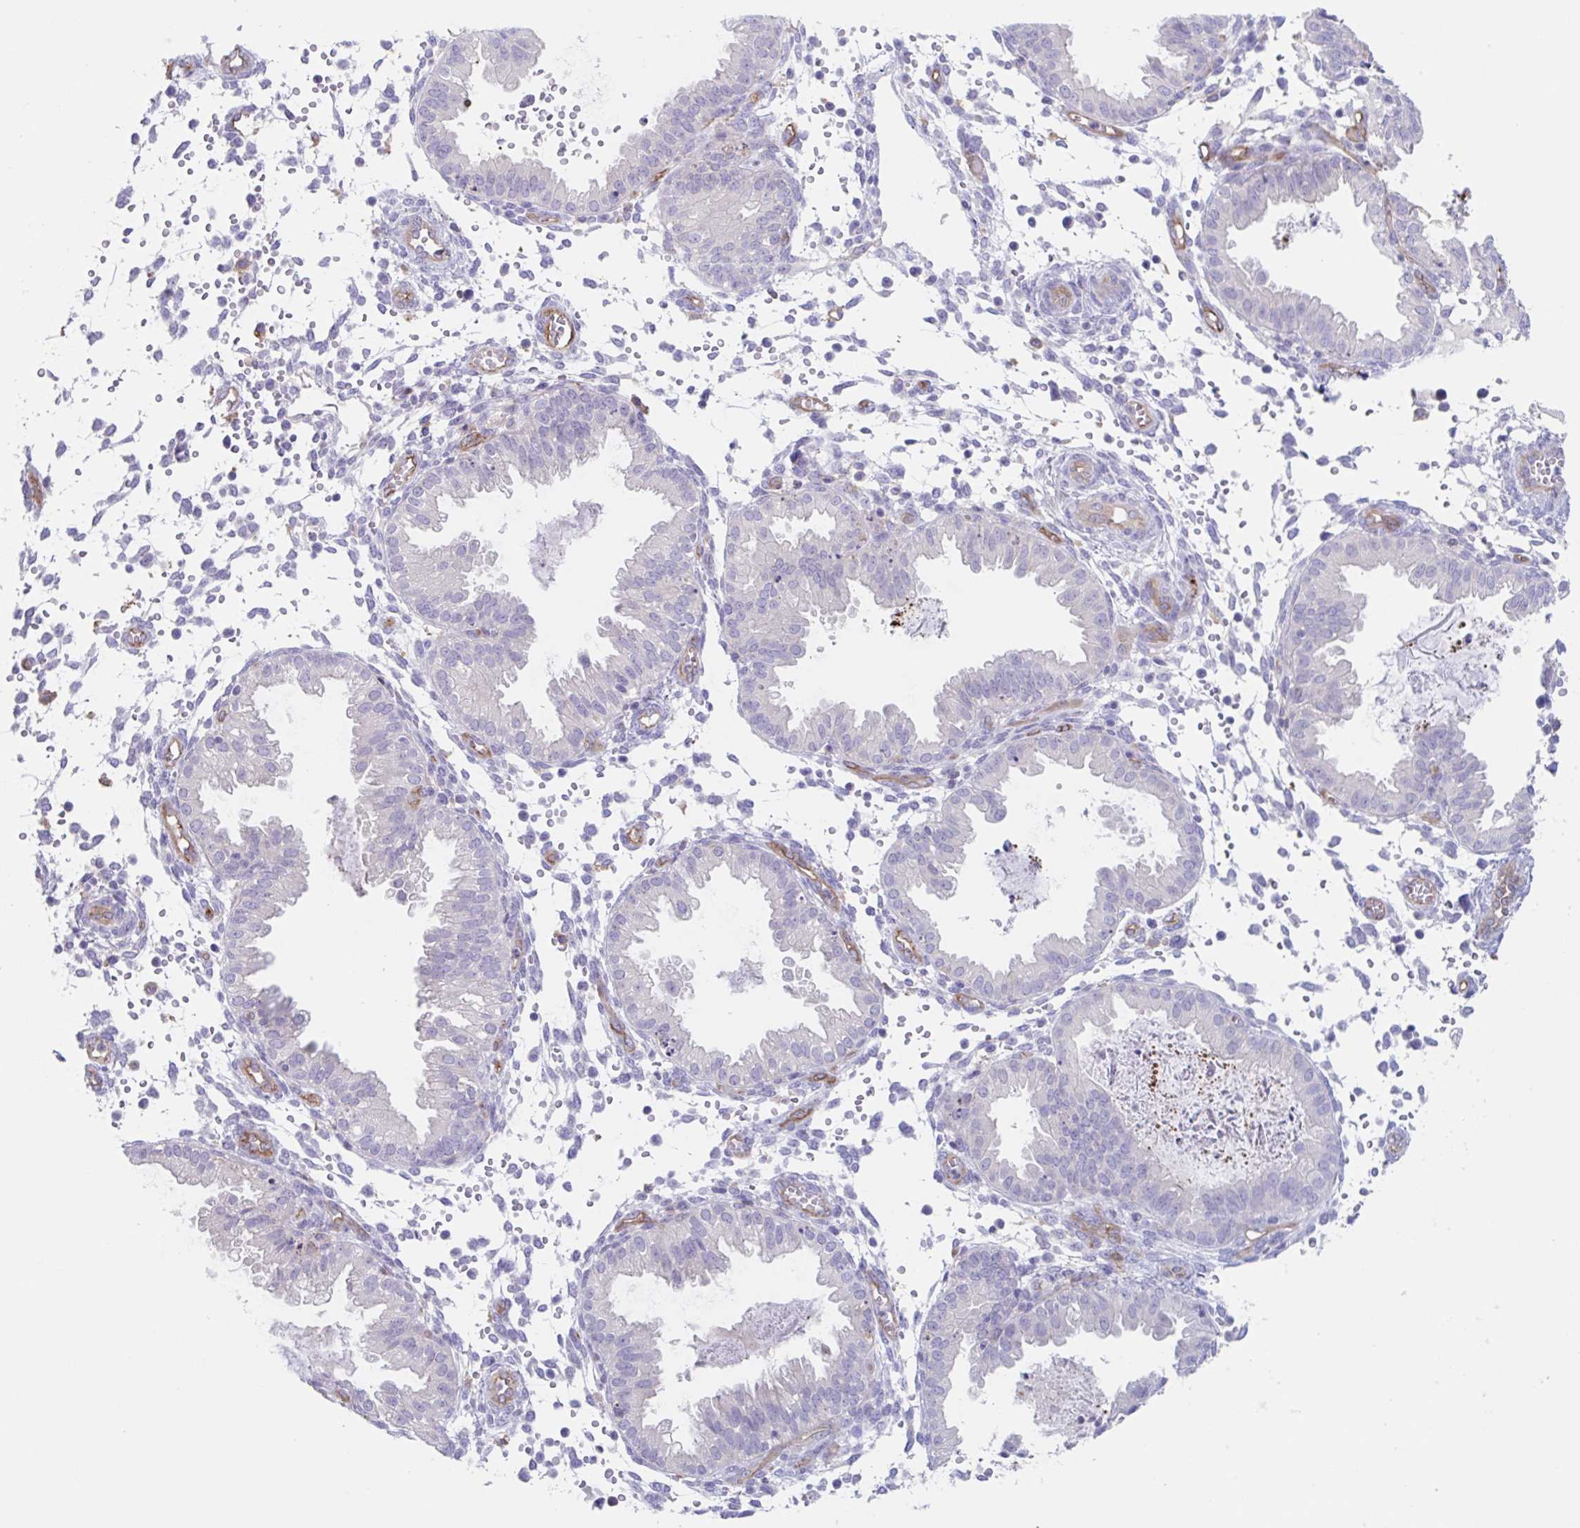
{"staining": {"intensity": "negative", "quantity": "none", "location": "none"}, "tissue": "endometrium", "cell_type": "Cells in endometrial stroma", "image_type": "normal", "snomed": [{"axis": "morphology", "description": "Normal tissue, NOS"}, {"axis": "topography", "description": "Endometrium"}], "caption": "This is an IHC micrograph of unremarkable endometrium. There is no staining in cells in endometrial stroma.", "gene": "EHD4", "patient": {"sex": "female", "age": 33}}